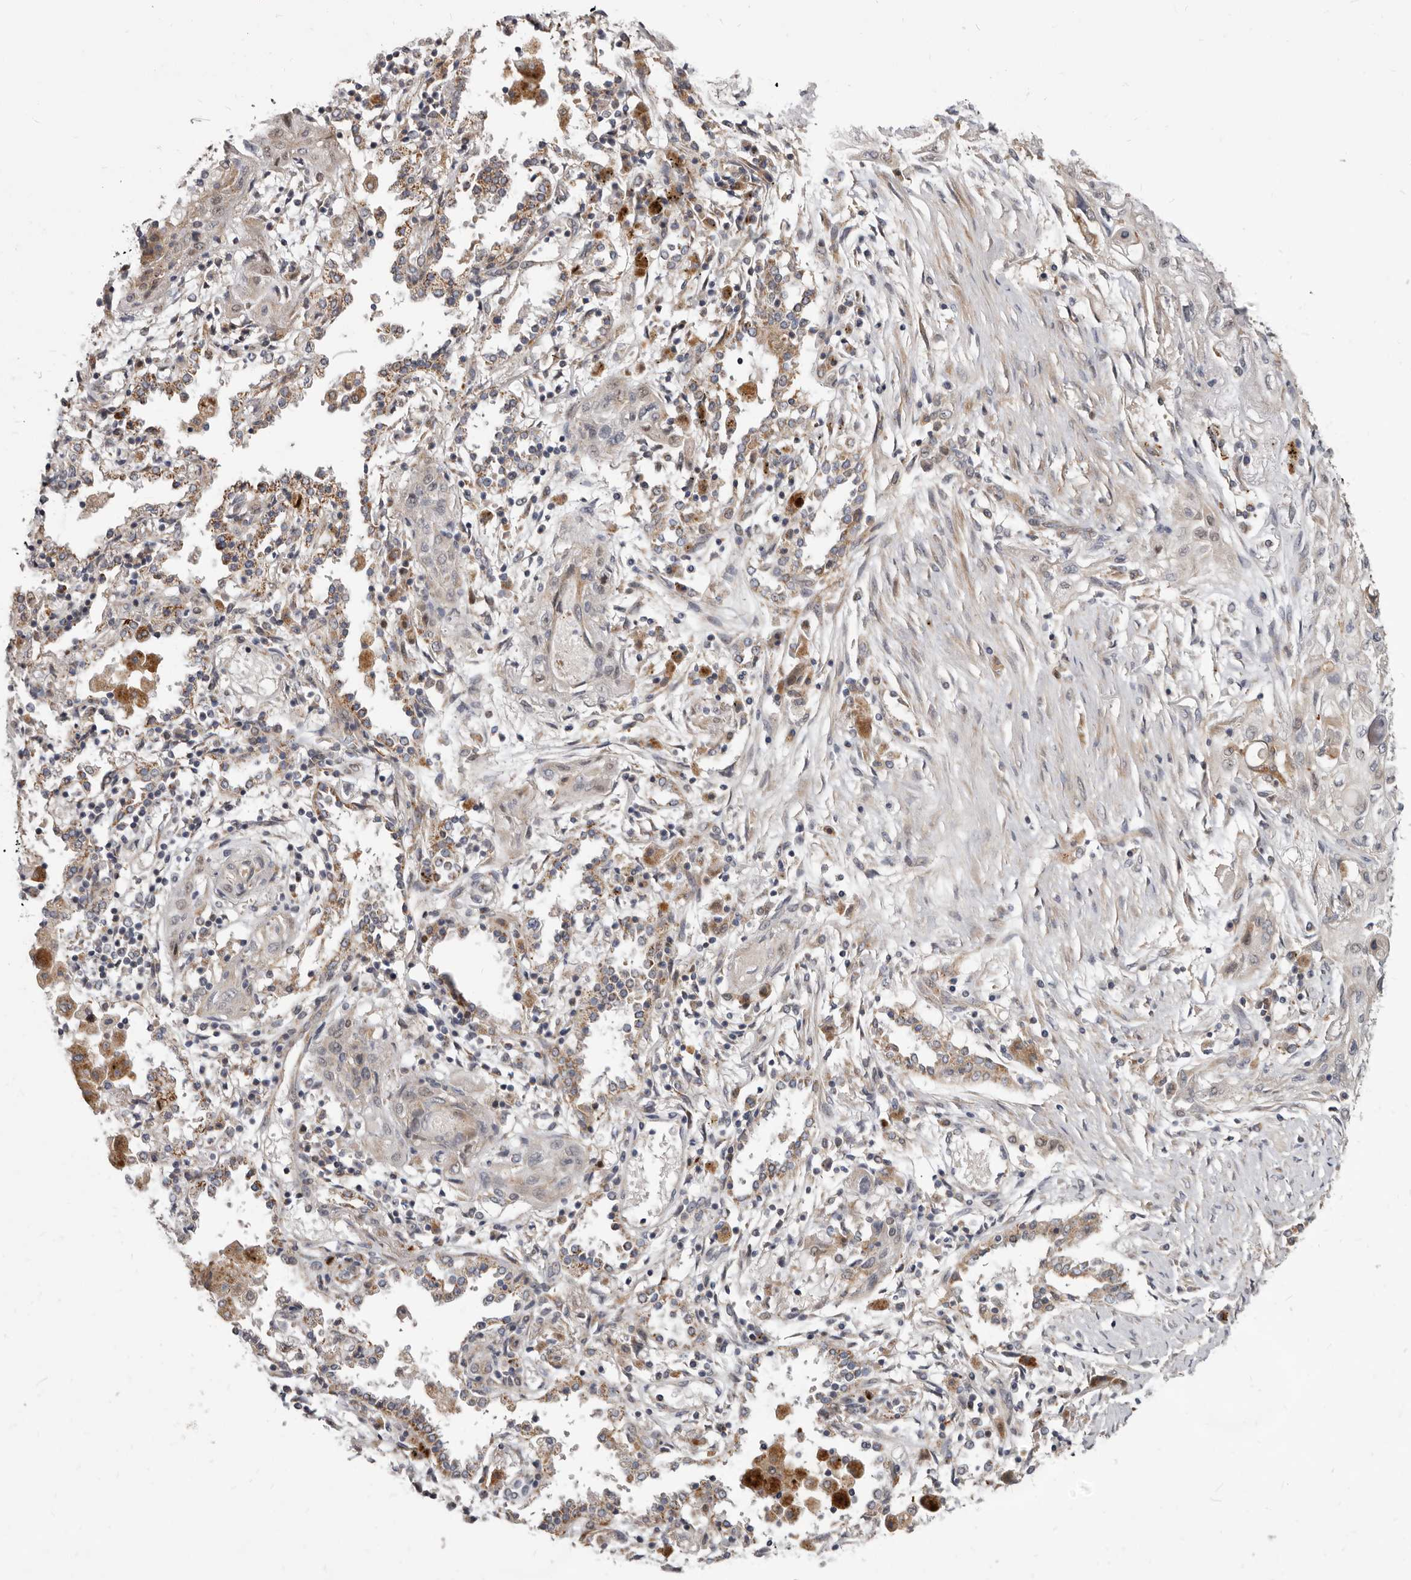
{"staining": {"intensity": "negative", "quantity": "none", "location": "none"}, "tissue": "lung cancer", "cell_type": "Tumor cells", "image_type": "cancer", "snomed": [{"axis": "morphology", "description": "Squamous cell carcinoma, NOS"}, {"axis": "topography", "description": "Lung"}], "caption": "Immunohistochemistry histopathology image of lung cancer (squamous cell carcinoma) stained for a protein (brown), which displays no staining in tumor cells. The staining is performed using DAB (3,3'-diaminobenzidine) brown chromogen with nuclei counter-stained in using hematoxylin.", "gene": "SMC4", "patient": {"sex": "female", "age": 47}}